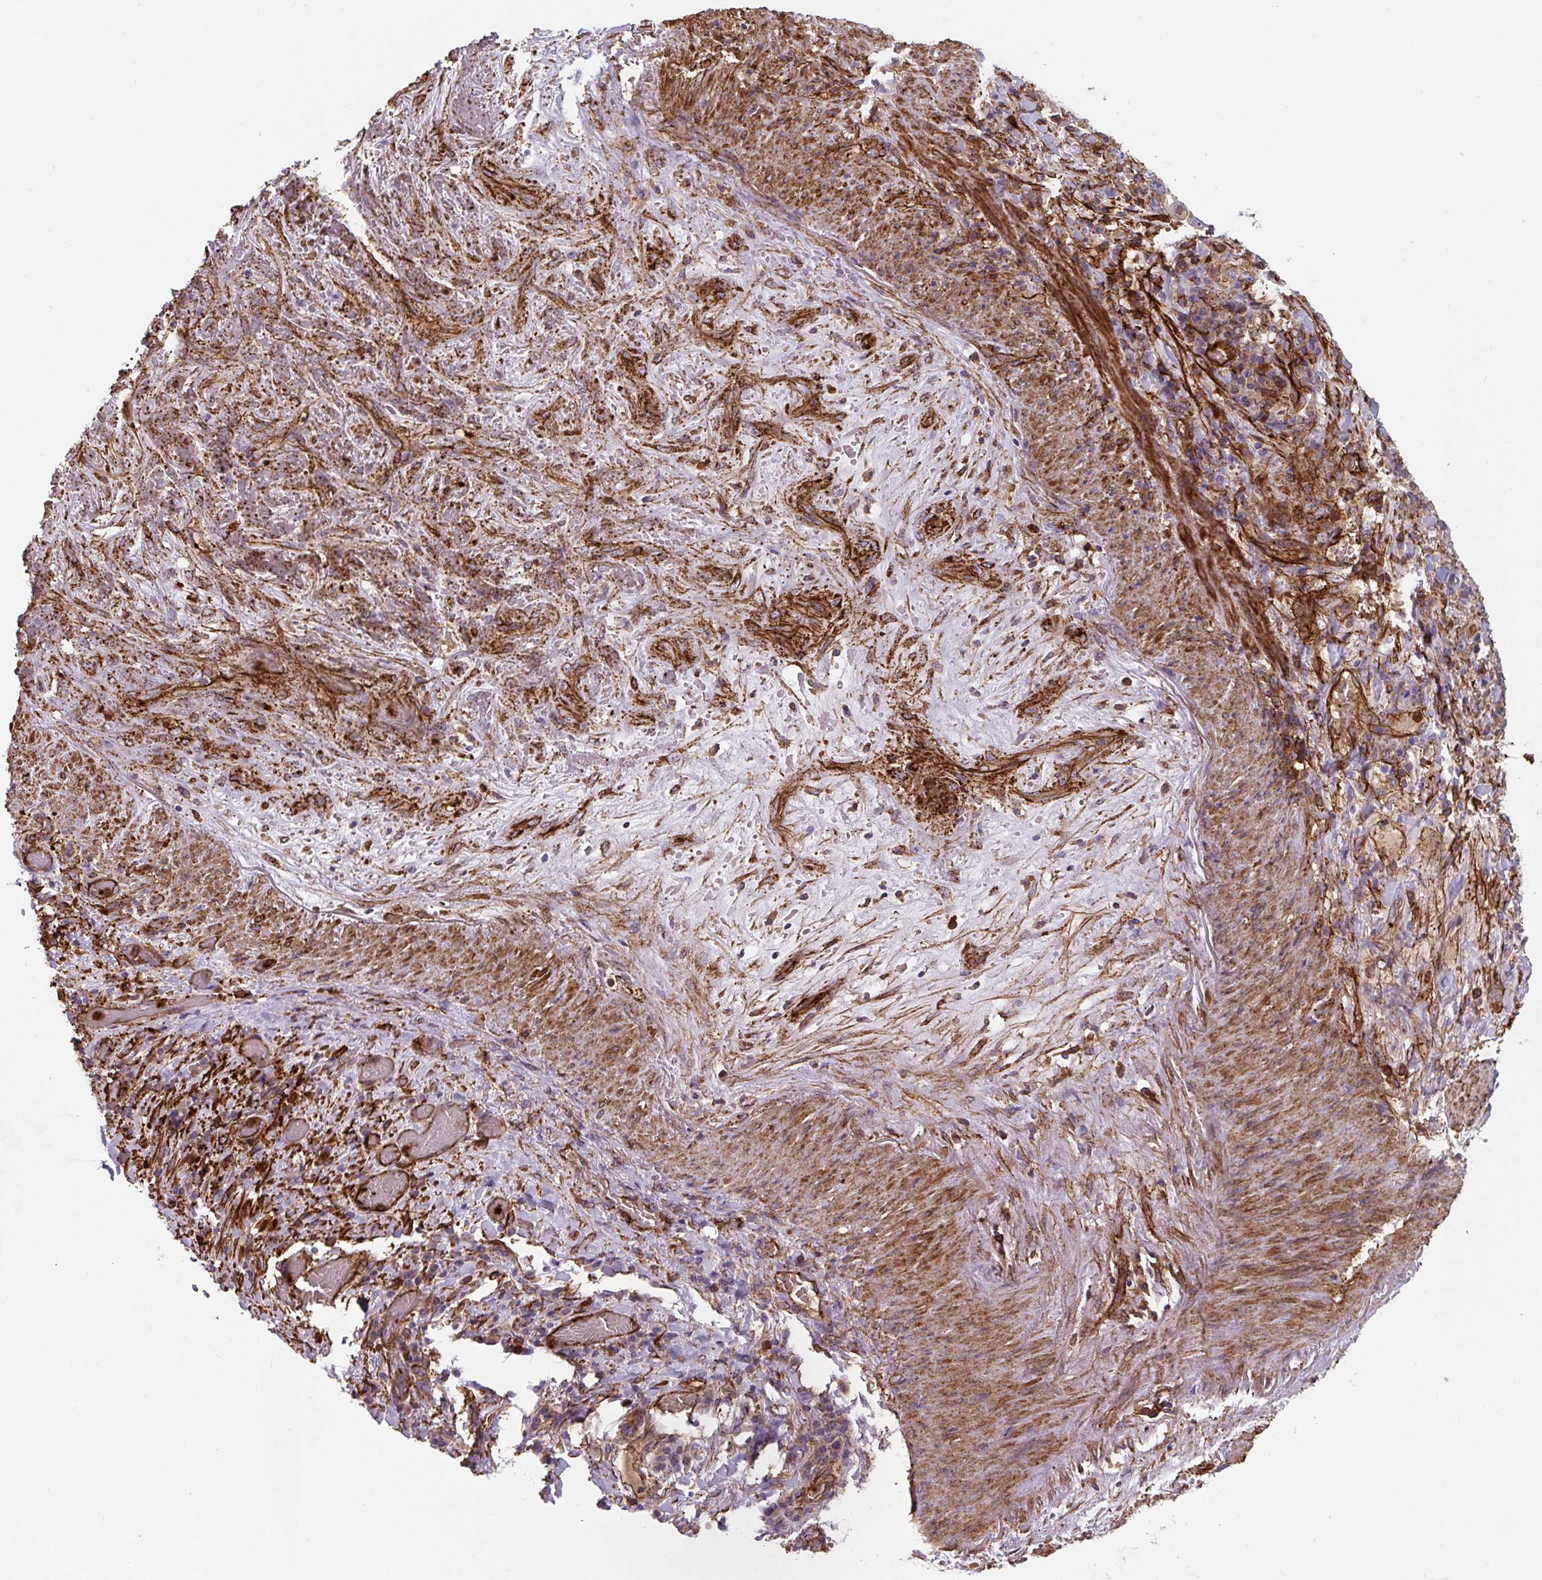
{"staining": {"intensity": "moderate", "quantity": ">75%", "location": "cytoplasmic/membranous"}, "tissue": "stomach cancer", "cell_type": "Tumor cells", "image_type": "cancer", "snomed": [{"axis": "morphology", "description": "Adenocarcinoma, NOS"}, {"axis": "topography", "description": "Stomach, upper"}, {"axis": "topography", "description": "Stomach"}], "caption": "Protein analysis of adenocarcinoma (stomach) tissue displays moderate cytoplasmic/membranous positivity in approximately >75% of tumor cells.", "gene": "DHFR2", "patient": {"sex": "male", "age": 62}}